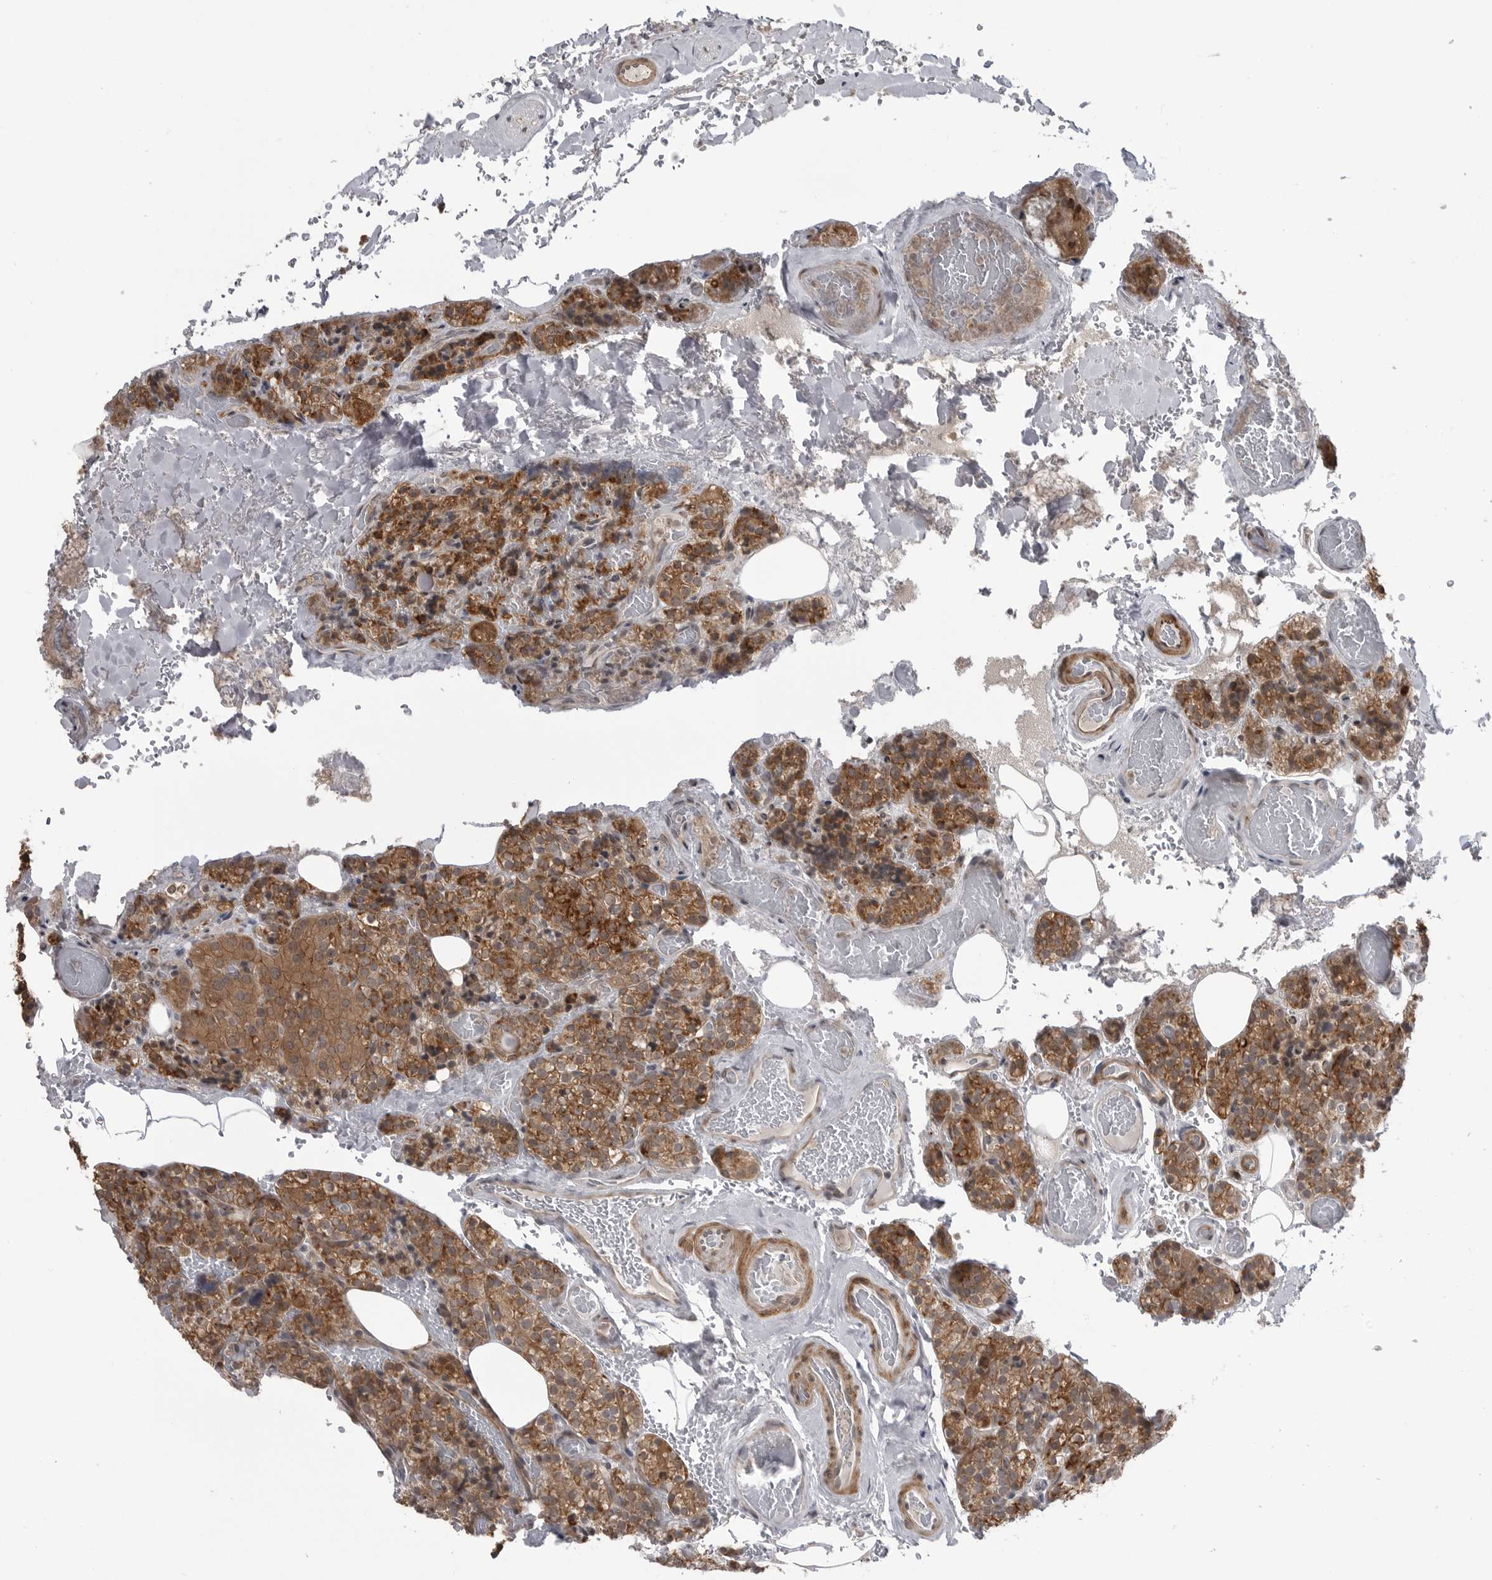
{"staining": {"intensity": "moderate", "quantity": ">75%", "location": "cytoplasmic/membranous"}, "tissue": "parathyroid gland", "cell_type": "Glandular cells", "image_type": "normal", "snomed": [{"axis": "morphology", "description": "Normal tissue, NOS"}, {"axis": "topography", "description": "Parathyroid gland"}], "caption": "Unremarkable parathyroid gland shows moderate cytoplasmic/membranous positivity in approximately >75% of glandular cells.", "gene": "FAAP100", "patient": {"sex": "male", "age": 87}}